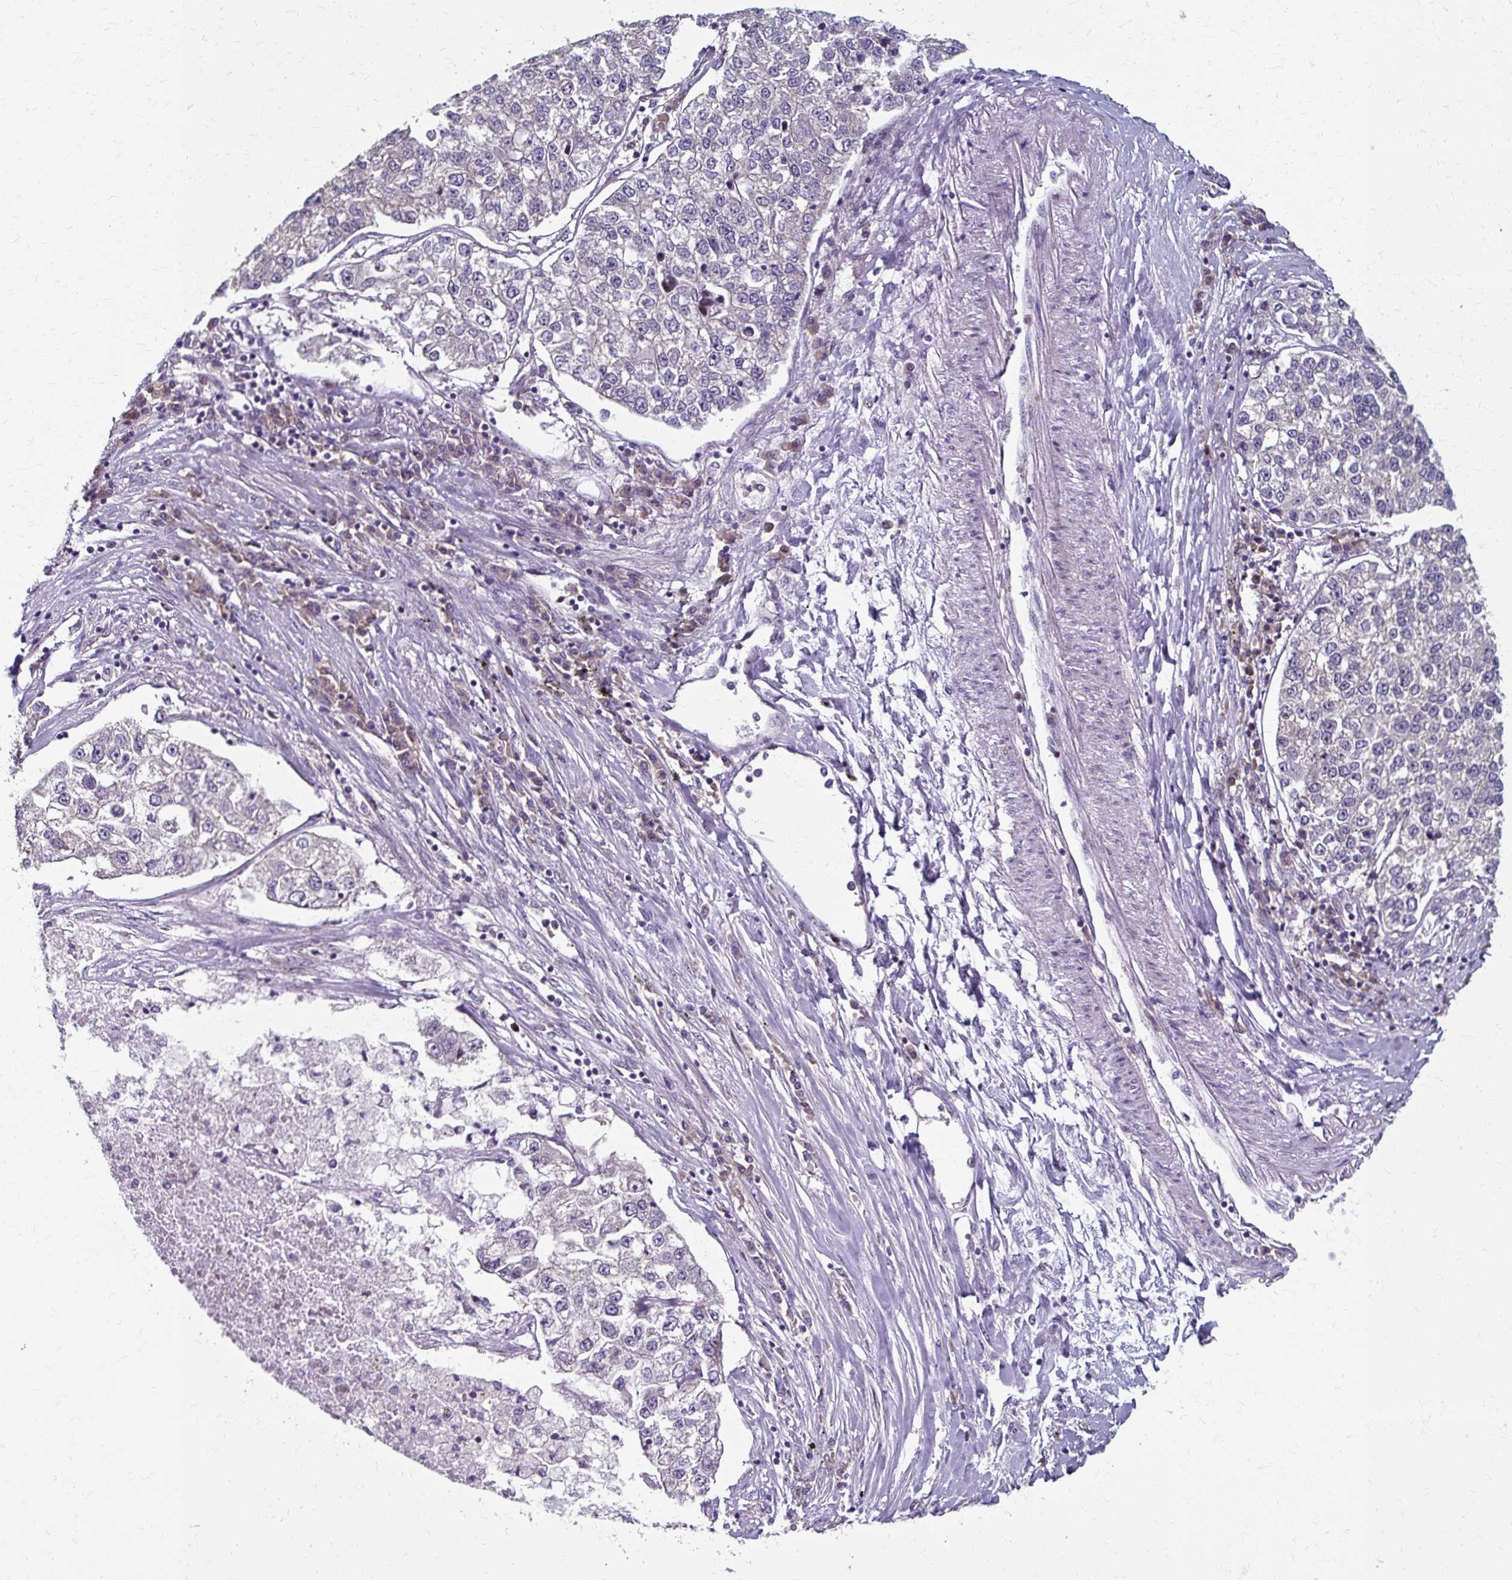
{"staining": {"intensity": "negative", "quantity": "none", "location": "none"}, "tissue": "lung cancer", "cell_type": "Tumor cells", "image_type": "cancer", "snomed": [{"axis": "morphology", "description": "Adenocarcinoma, NOS"}, {"axis": "topography", "description": "Lung"}], "caption": "Protein analysis of adenocarcinoma (lung) shows no significant positivity in tumor cells.", "gene": "ZNF555", "patient": {"sex": "male", "age": 49}}